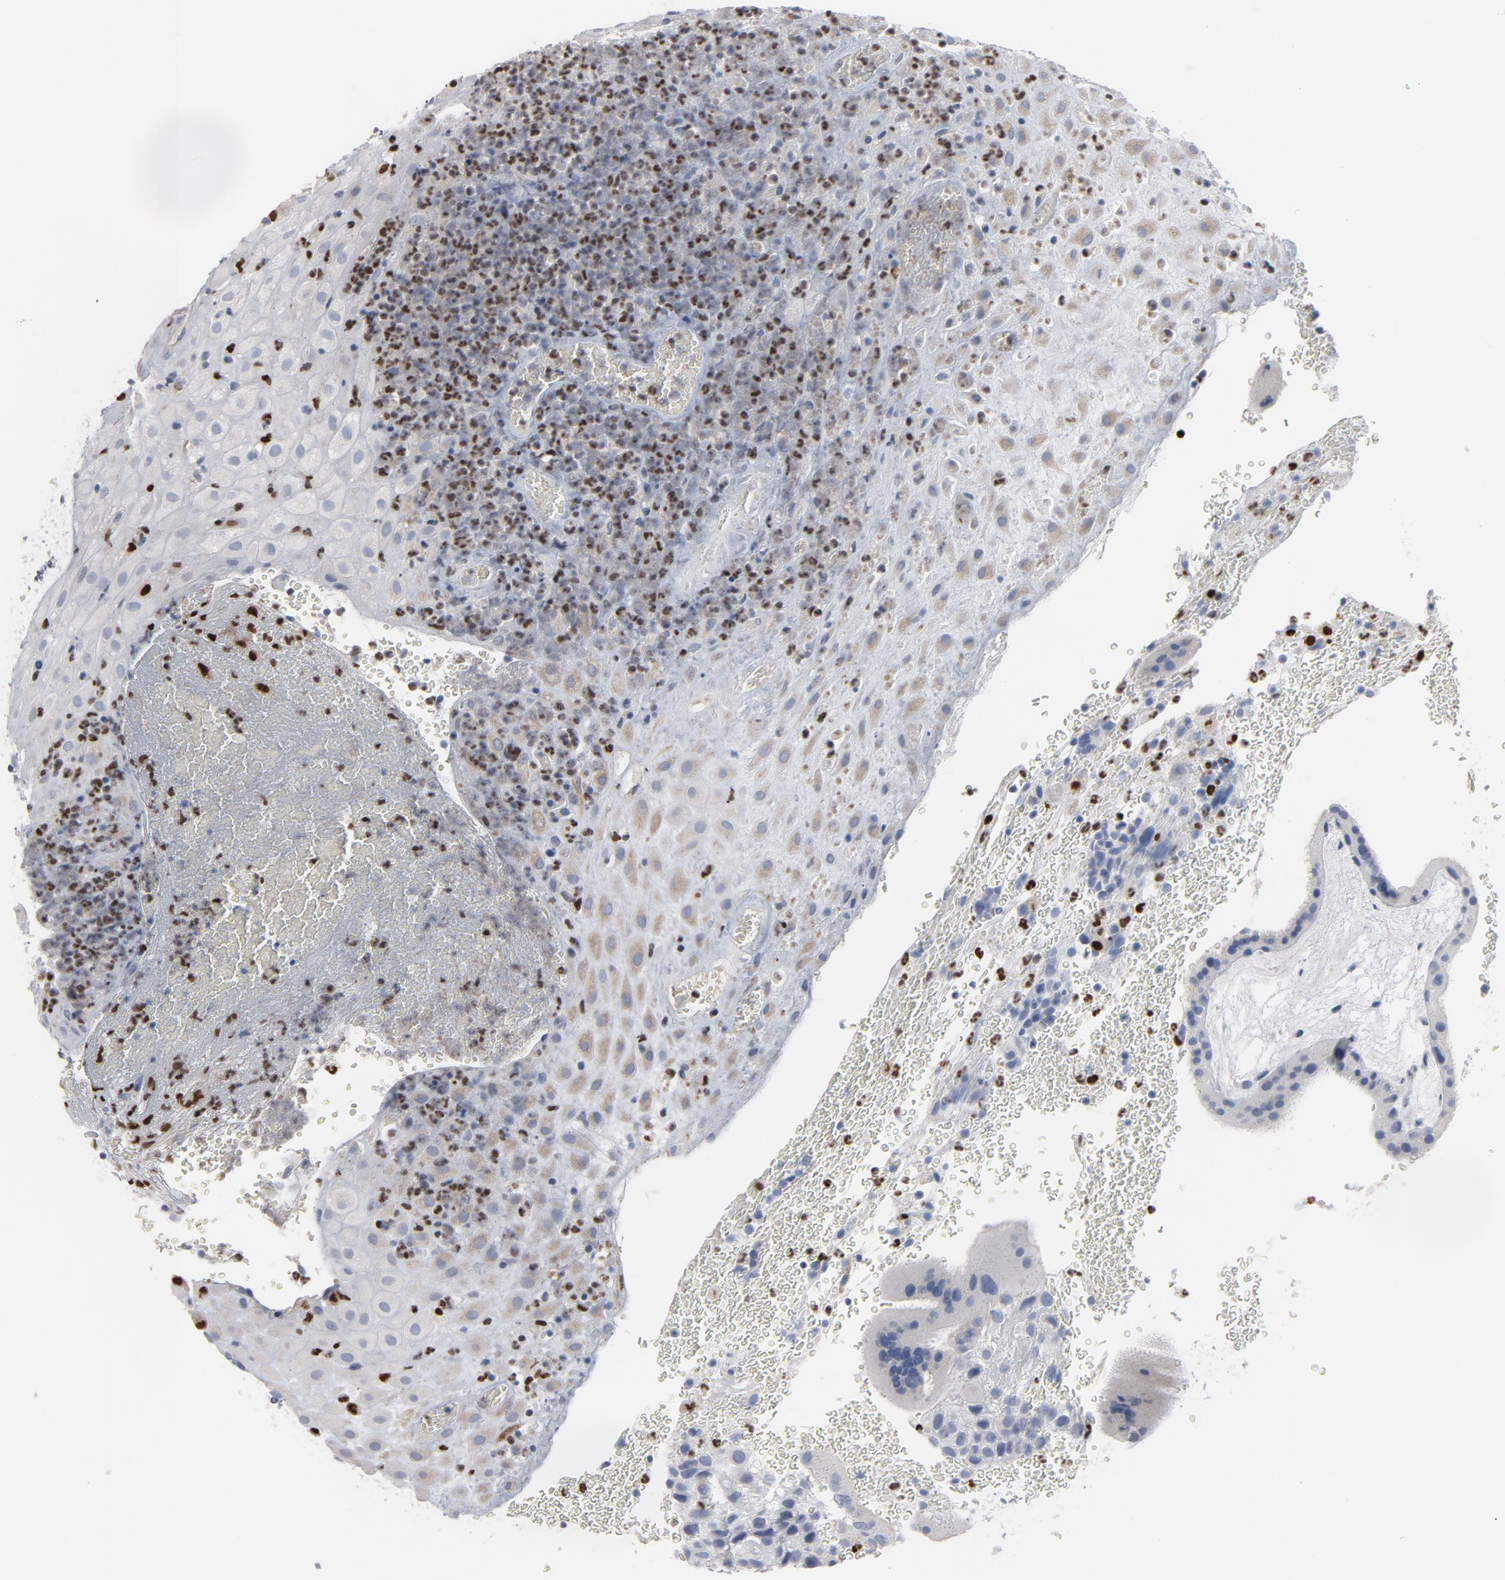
{"staining": {"intensity": "weak", "quantity": "25%-75%", "location": "cytoplasmic/membranous"}, "tissue": "placenta", "cell_type": "Decidual cells", "image_type": "normal", "snomed": [{"axis": "morphology", "description": "Normal tissue, NOS"}, {"axis": "topography", "description": "Placenta"}], "caption": "This micrograph exhibits immunohistochemistry staining of benign placenta, with low weak cytoplasmic/membranous expression in approximately 25%-75% of decidual cells.", "gene": "SPI1", "patient": {"sex": "female", "age": 19}}